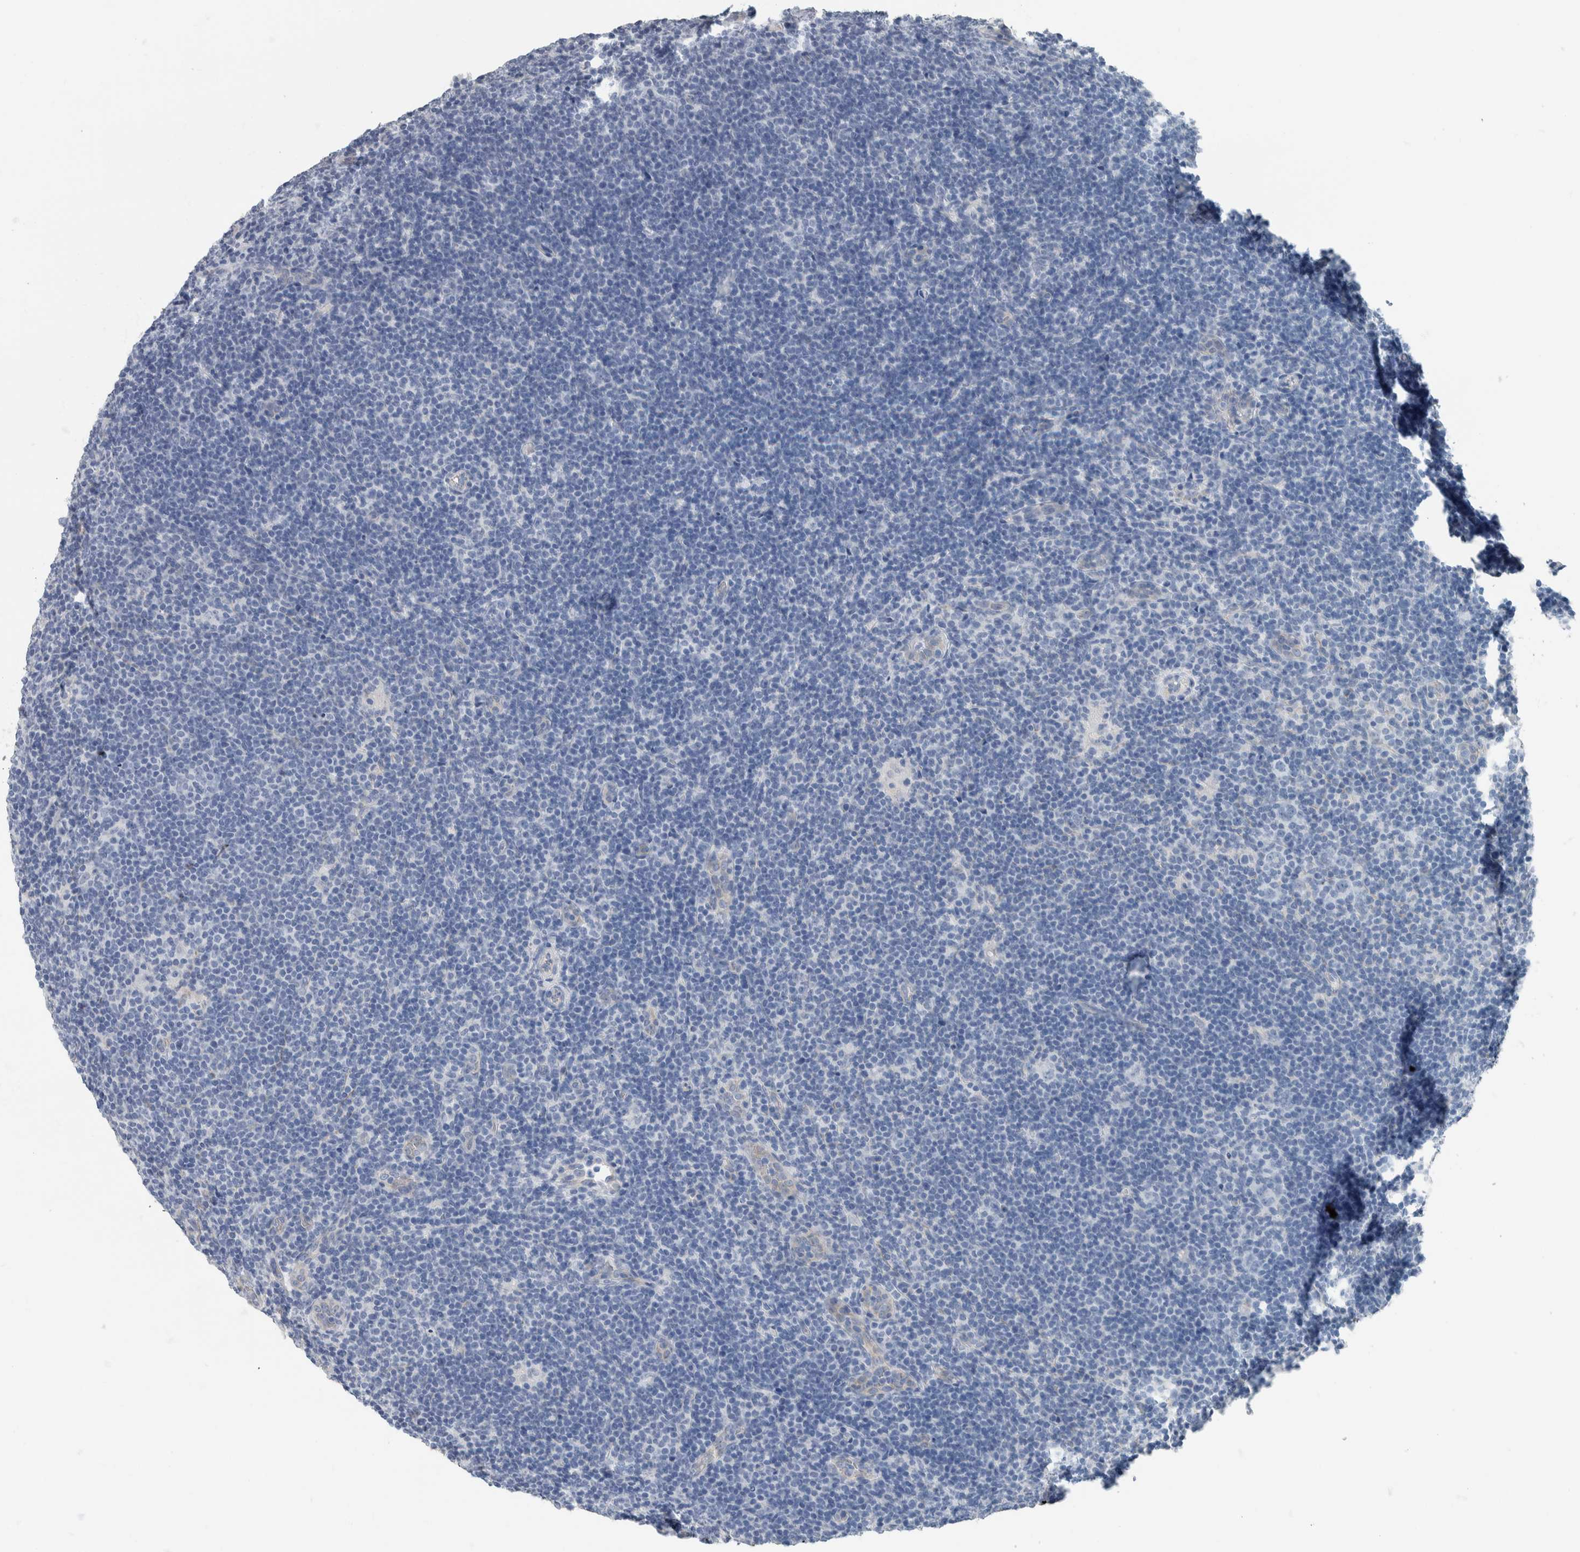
{"staining": {"intensity": "negative", "quantity": "none", "location": "none"}, "tissue": "lymphoma", "cell_type": "Tumor cells", "image_type": "cancer", "snomed": [{"axis": "morphology", "description": "Hodgkin's disease, NOS"}, {"axis": "topography", "description": "Lymph node"}], "caption": "Lymphoma stained for a protein using IHC shows no expression tumor cells.", "gene": "NEFM", "patient": {"sex": "female", "age": 57}}